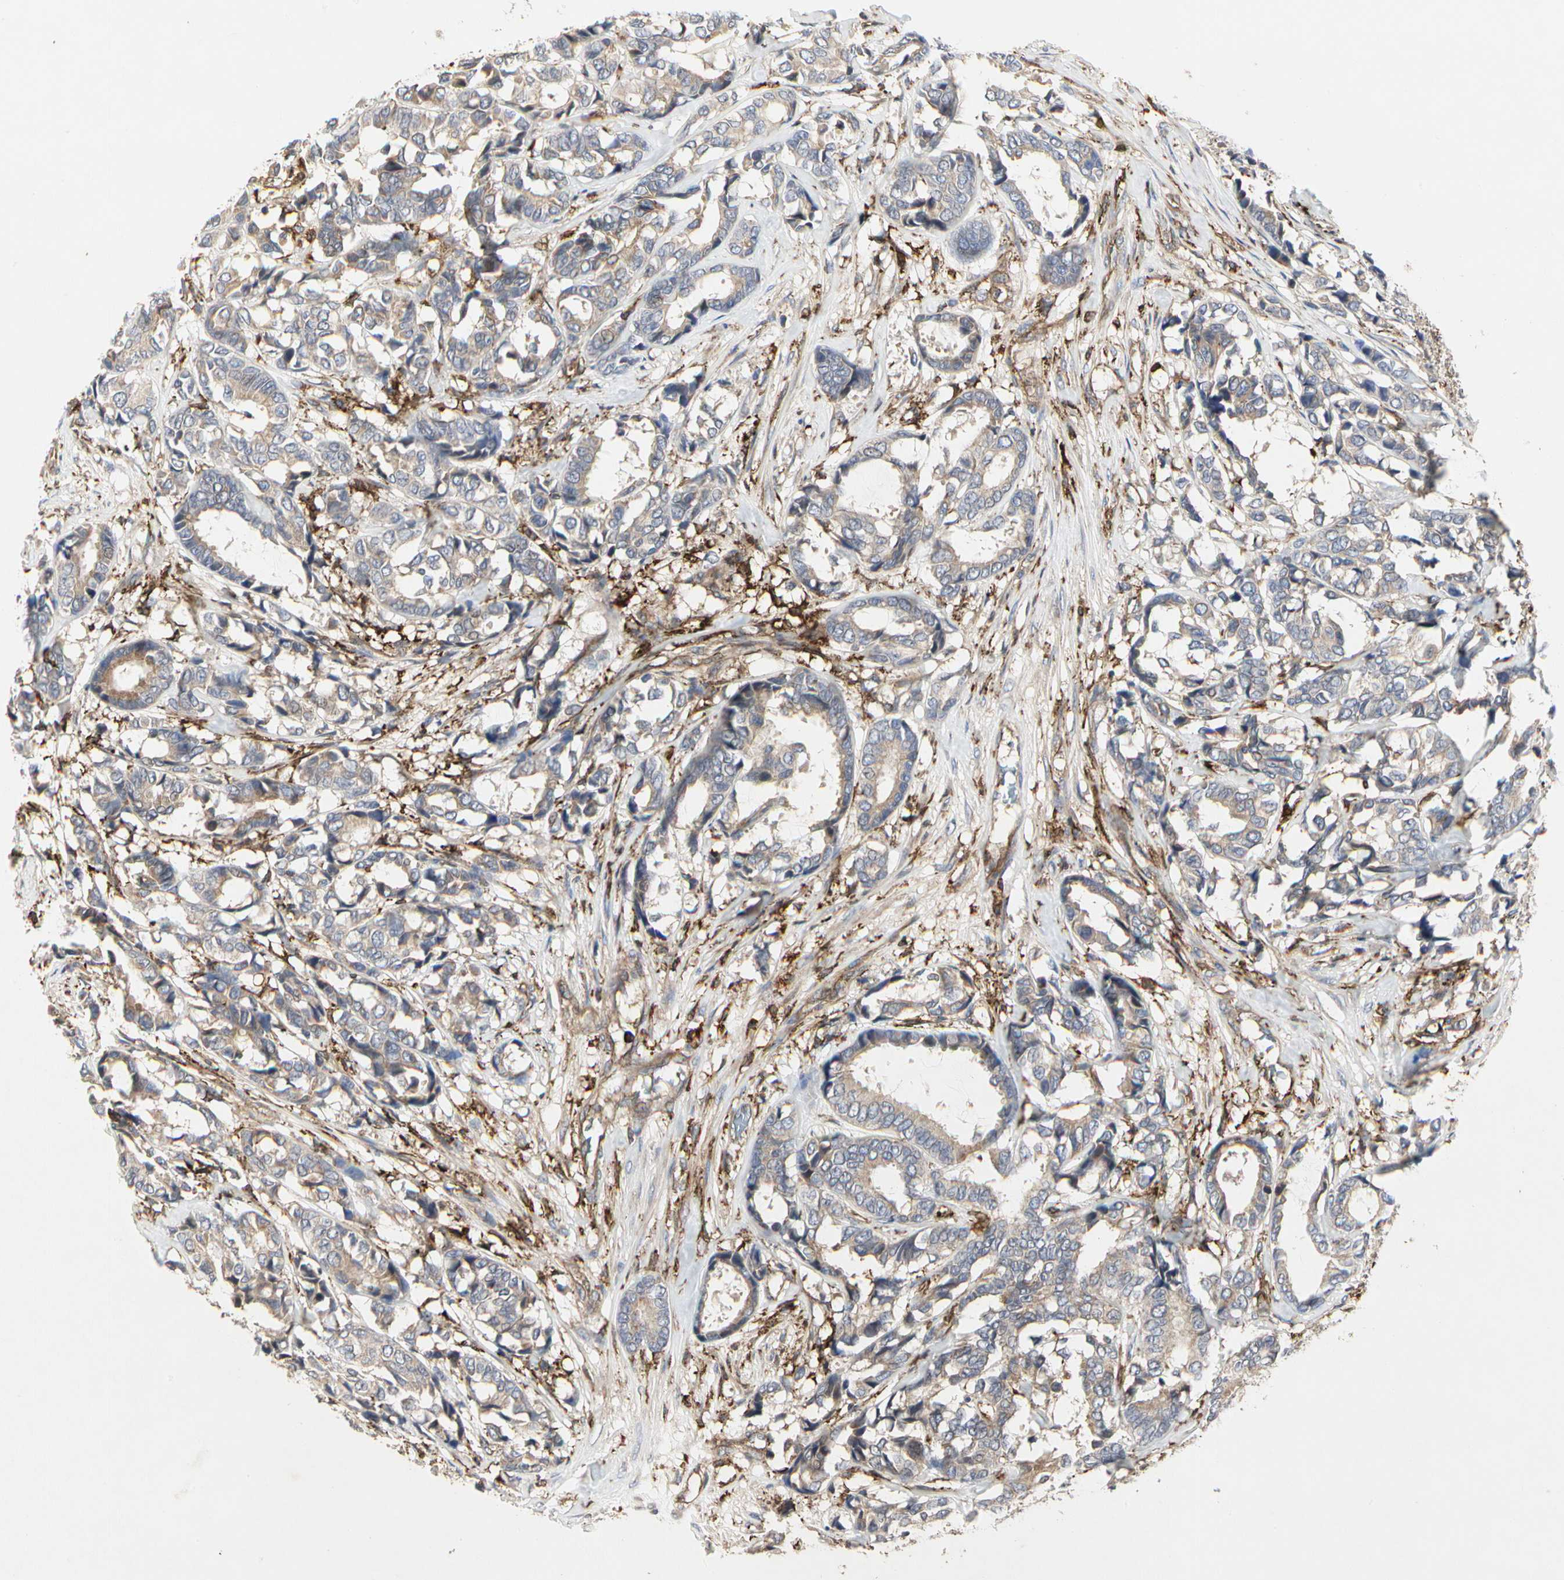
{"staining": {"intensity": "weak", "quantity": ">75%", "location": "cytoplasmic/membranous"}, "tissue": "breast cancer", "cell_type": "Tumor cells", "image_type": "cancer", "snomed": [{"axis": "morphology", "description": "Duct carcinoma"}, {"axis": "topography", "description": "Breast"}], "caption": "Breast cancer (invasive ductal carcinoma) tissue displays weak cytoplasmic/membranous expression in about >75% of tumor cells", "gene": "NAPG", "patient": {"sex": "female", "age": 87}}